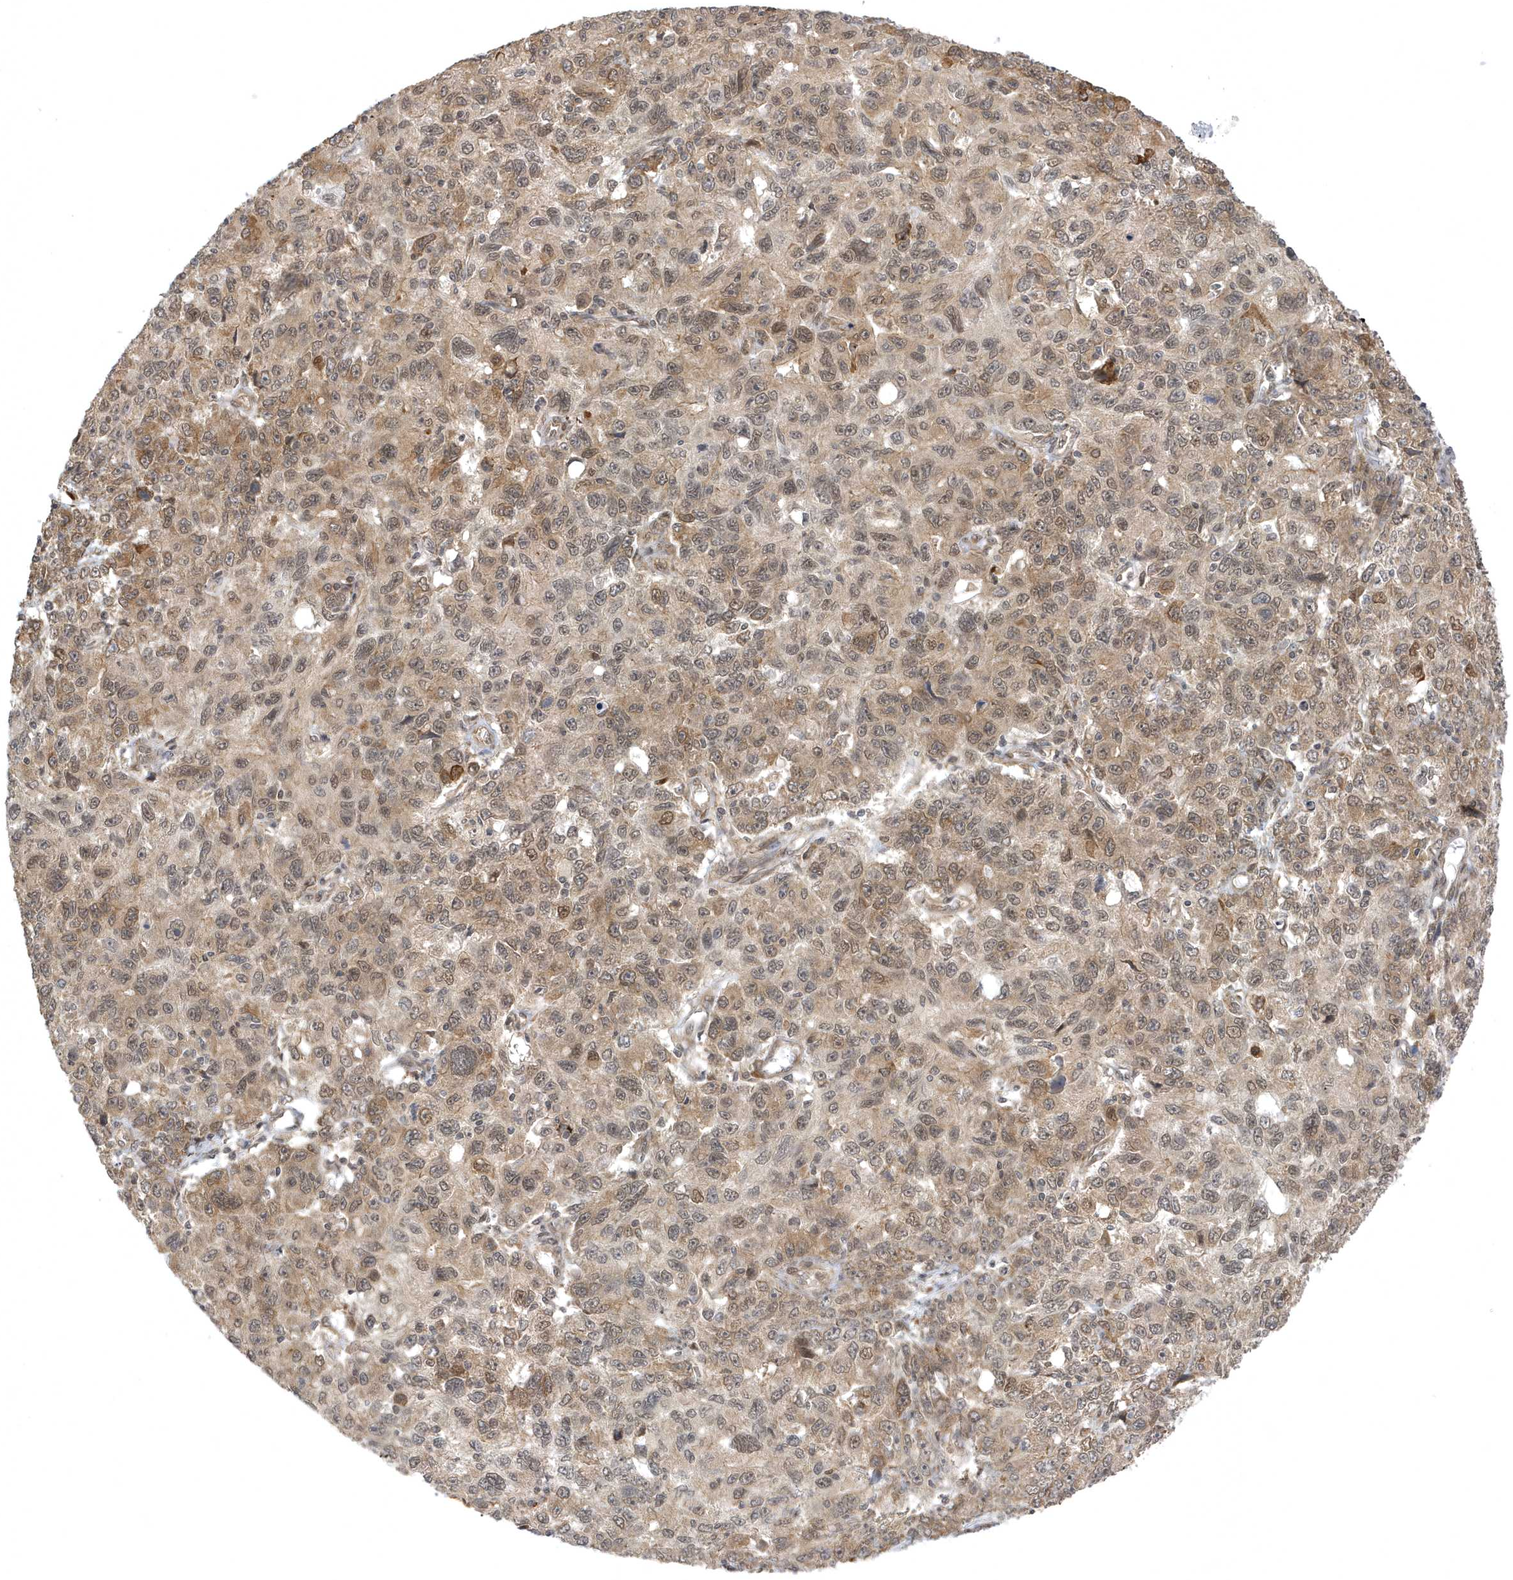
{"staining": {"intensity": "weak", "quantity": ">75%", "location": "cytoplasmic/membranous,nuclear"}, "tissue": "ovarian cancer", "cell_type": "Tumor cells", "image_type": "cancer", "snomed": [{"axis": "morphology", "description": "Carcinoma, endometroid"}, {"axis": "topography", "description": "Ovary"}], "caption": "Immunohistochemical staining of human ovarian endometroid carcinoma reveals low levels of weak cytoplasmic/membranous and nuclear expression in about >75% of tumor cells.", "gene": "METTL21A", "patient": {"sex": "female", "age": 42}}